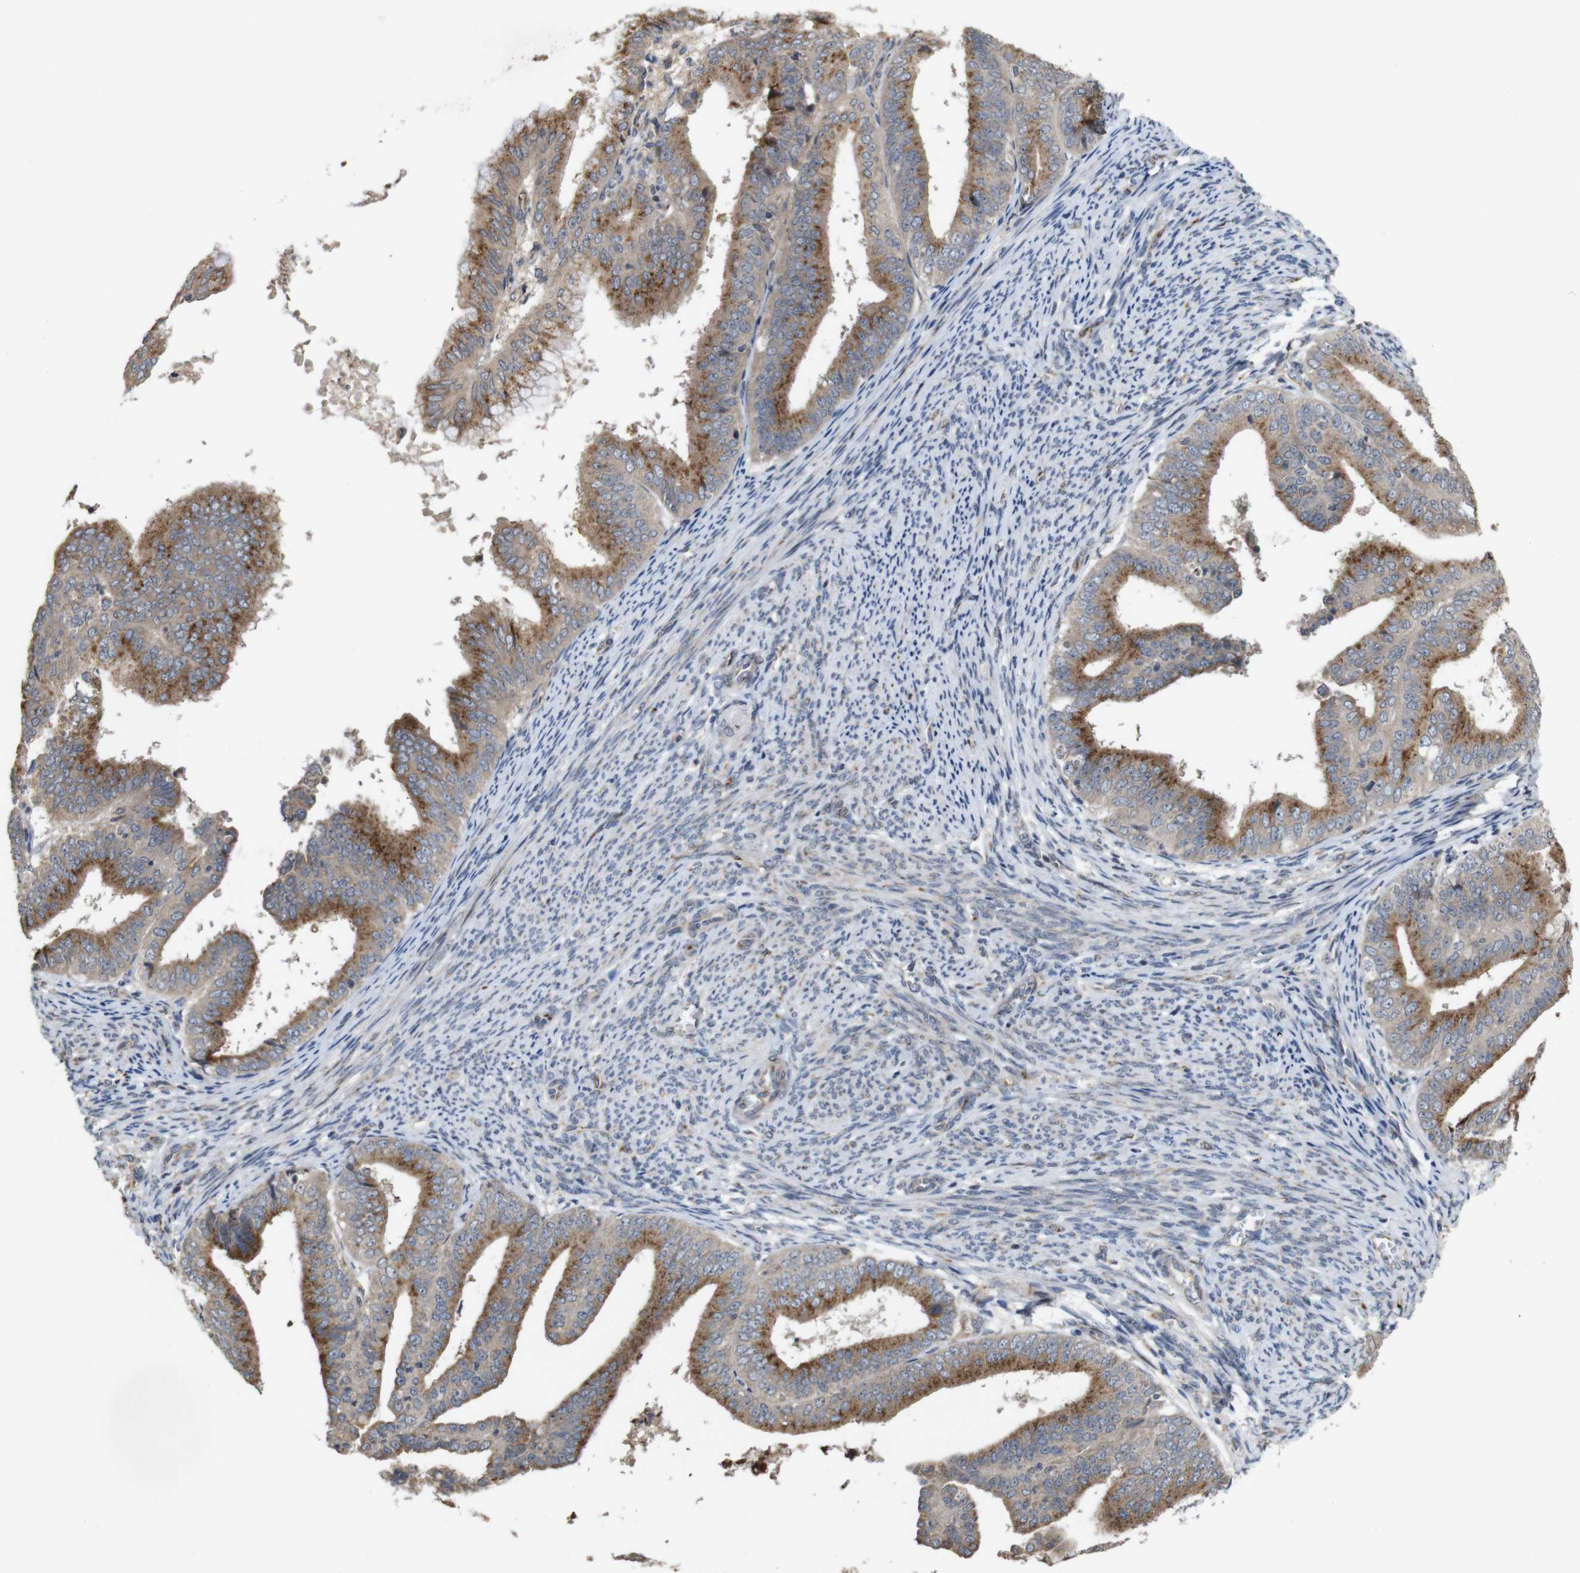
{"staining": {"intensity": "moderate", "quantity": ">75%", "location": "cytoplasmic/membranous"}, "tissue": "endometrial cancer", "cell_type": "Tumor cells", "image_type": "cancer", "snomed": [{"axis": "morphology", "description": "Adenocarcinoma, NOS"}, {"axis": "topography", "description": "Endometrium"}], "caption": "IHC staining of endometrial adenocarcinoma, which exhibits medium levels of moderate cytoplasmic/membranous staining in approximately >75% of tumor cells indicating moderate cytoplasmic/membranous protein staining. The staining was performed using DAB (brown) for protein detection and nuclei were counterstained in hematoxylin (blue).", "gene": "EFCAB14", "patient": {"sex": "female", "age": 63}}